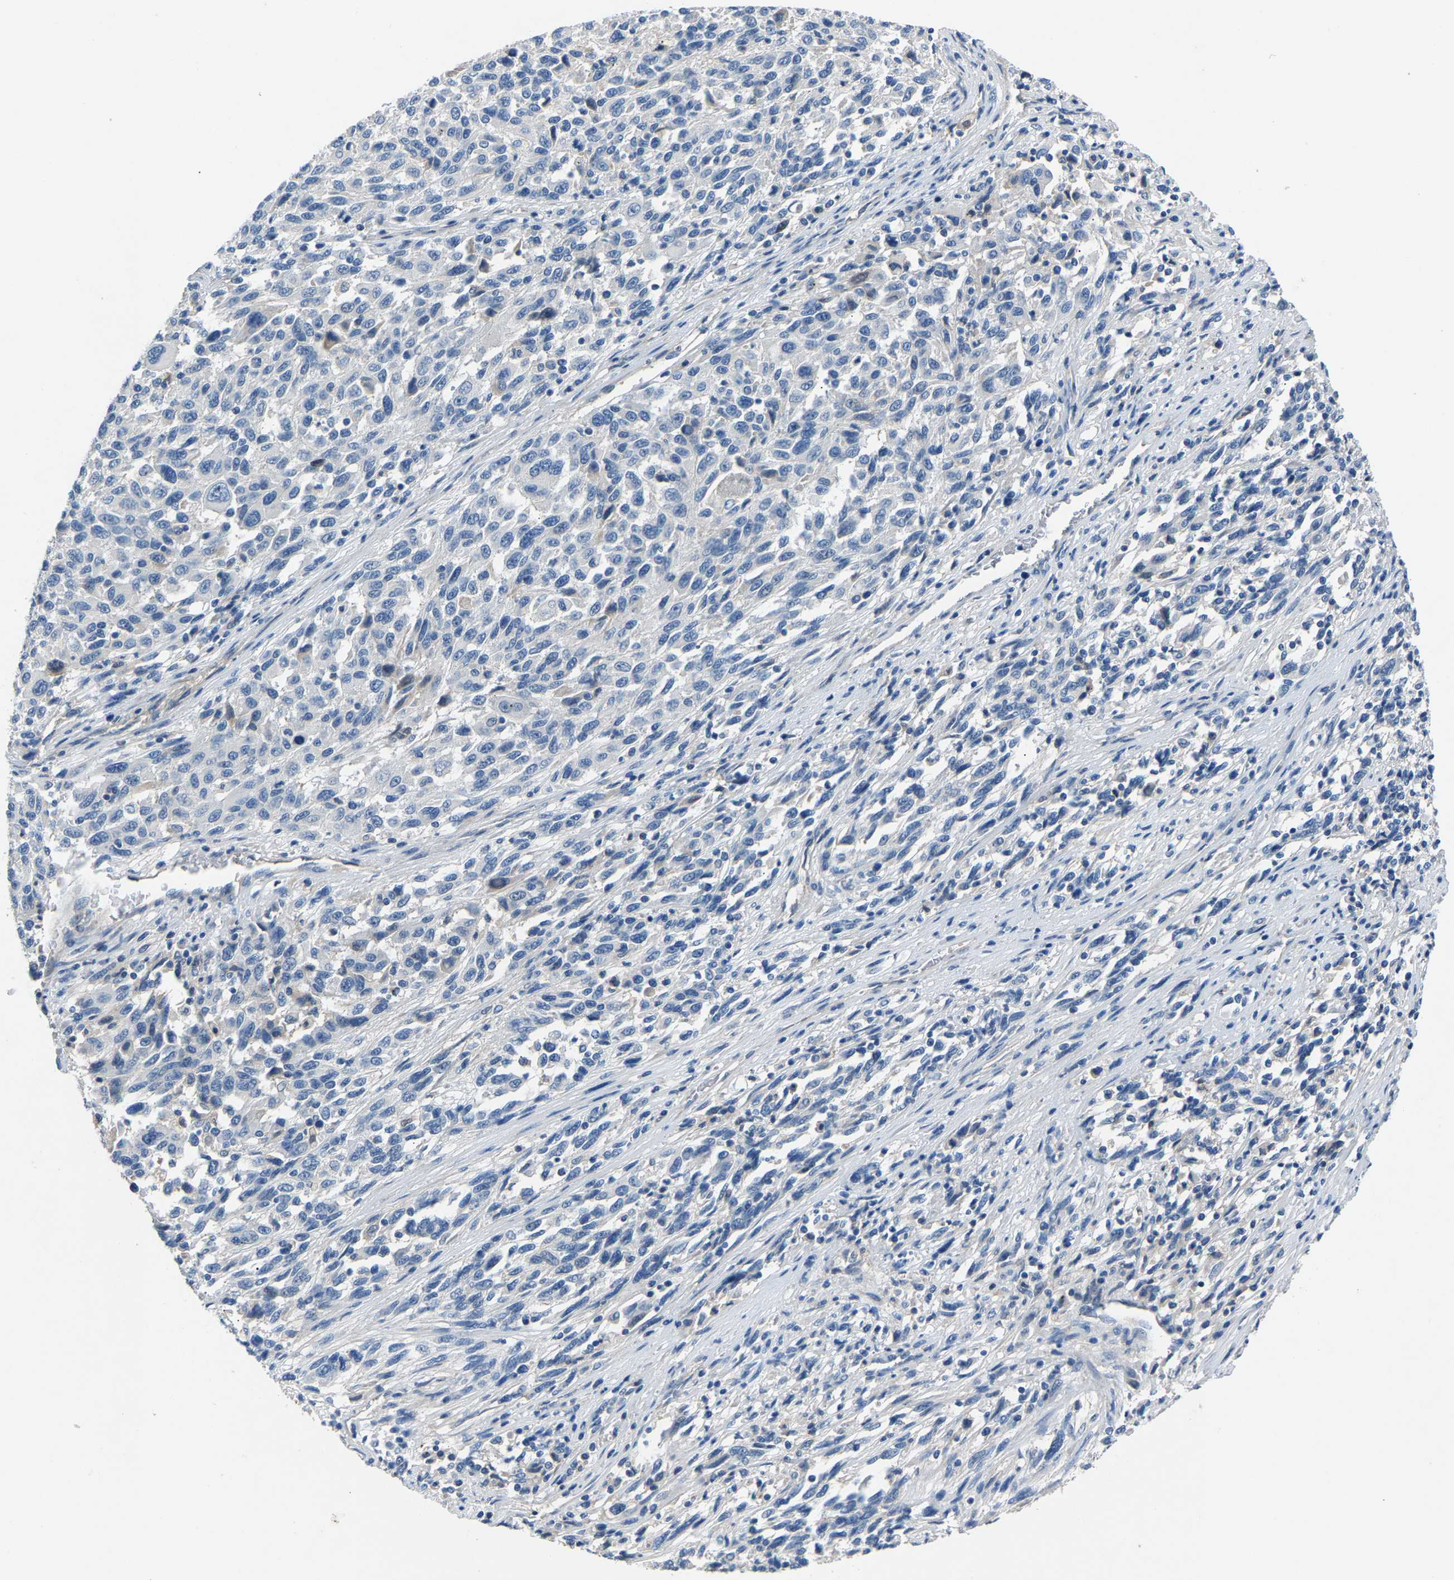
{"staining": {"intensity": "negative", "quantity": "none", "location": "none"}, "tissue": "melanoma", "cell_type": "Tumor cells", "image_type": "cancer", "snomed": [{"axis": "morphology", "description": "Malignant melanoma, Metastatic site"}, {"axis": "topography", "description": "Lymph node"}], "caption": "IHC micrograph of neoplastic tissue: human malignant melanoma (metastatic site) stained with DAB exhibits no significant protein staining in tumor cells.", "gene": "DNAAF5", "patient": {"sex": "male", "age": 61}}